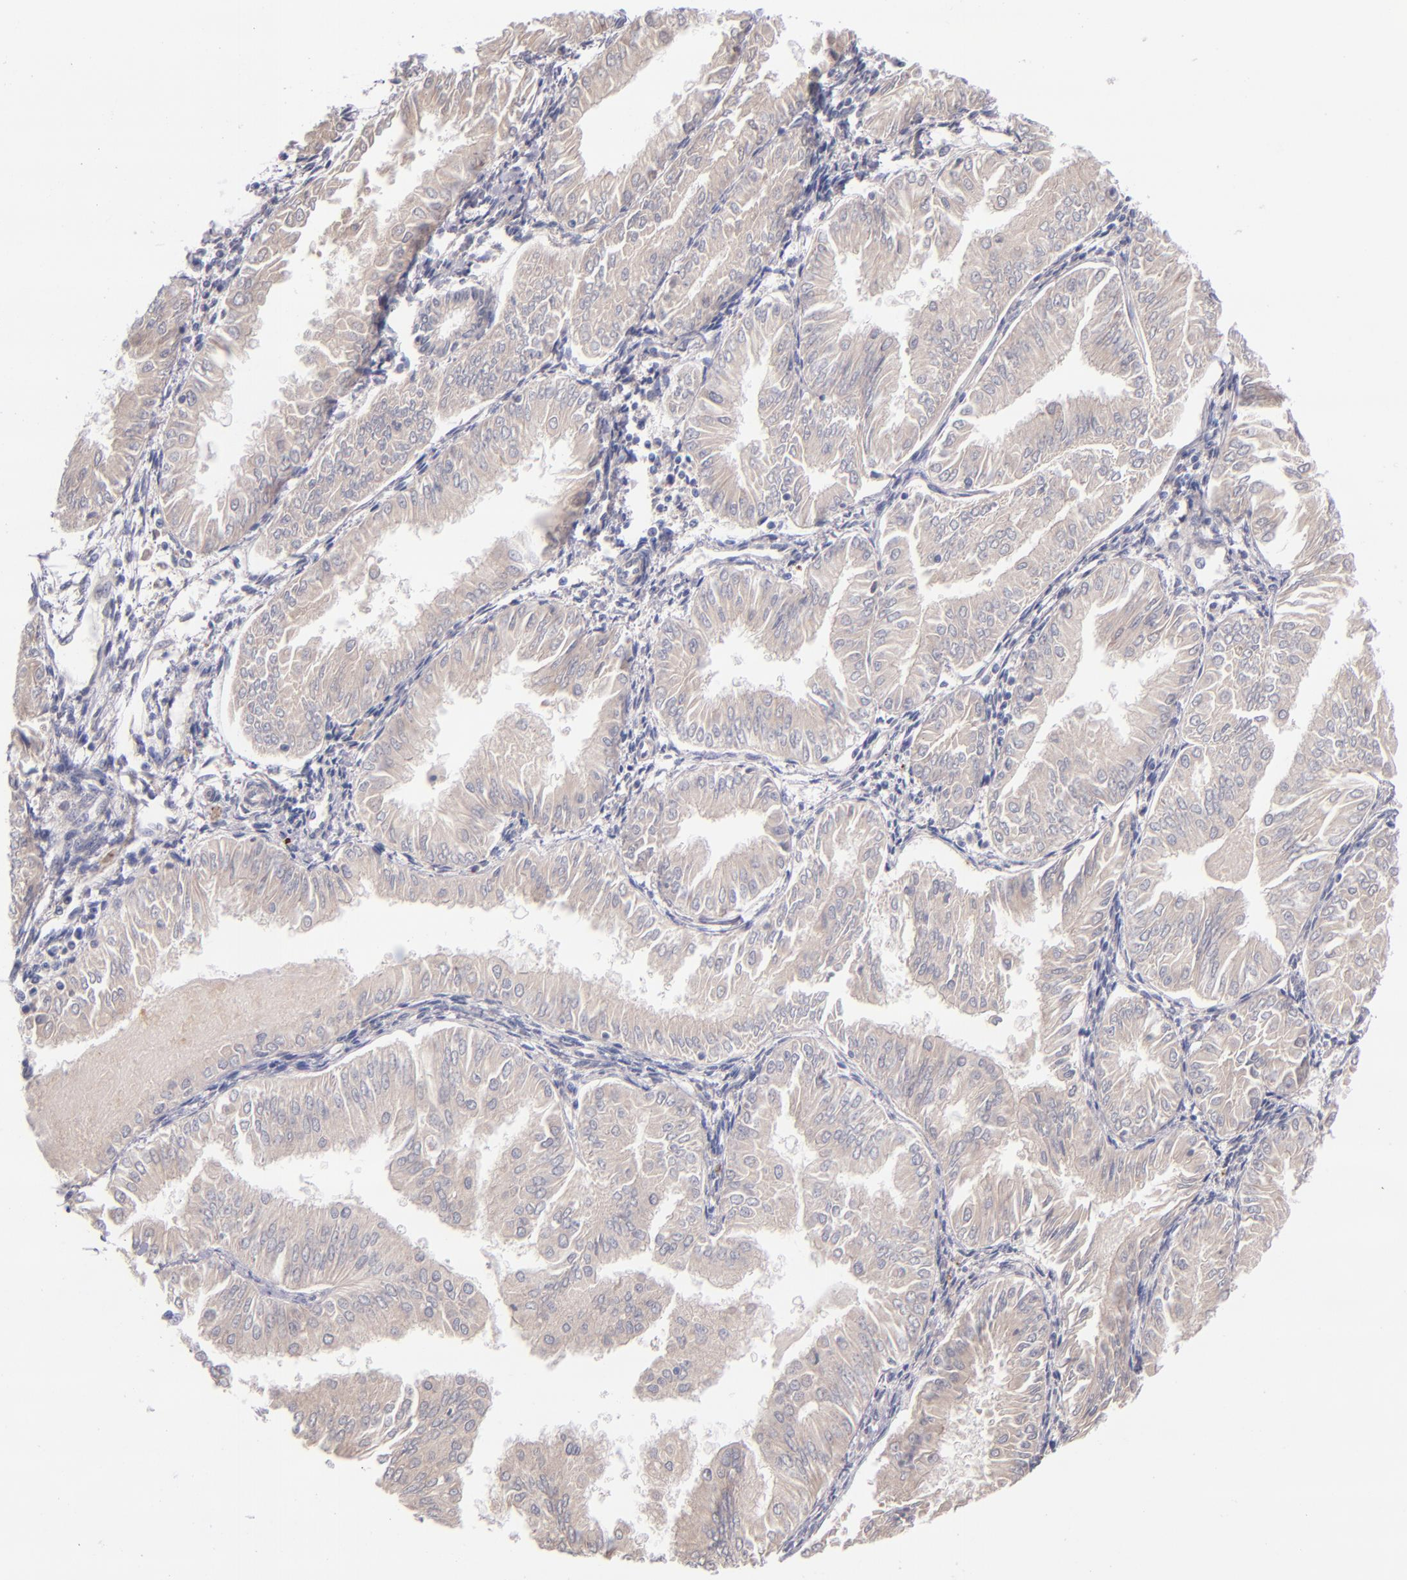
{"staining": {"intensity": "weak", "quantity": "25%-75%", "location": "cytoplasmic/membranous"}, "tissue": "endometrial cancer", "cell_type": "Tumor cells", "image_type": "cancer", "snomed": [{"axis": "morphology", "description": "Adenocarcinoma, NOS"}, {"axis": "topography", "description": "Endometrium"}], "caption": "Endometrial cancer (adenocarcinoma) stained for a protein shows weak cytoplasmic/membranous positivity in tumor cells.", "gene": "TSC2", "patient": {"sex": "female", "age": 53}}